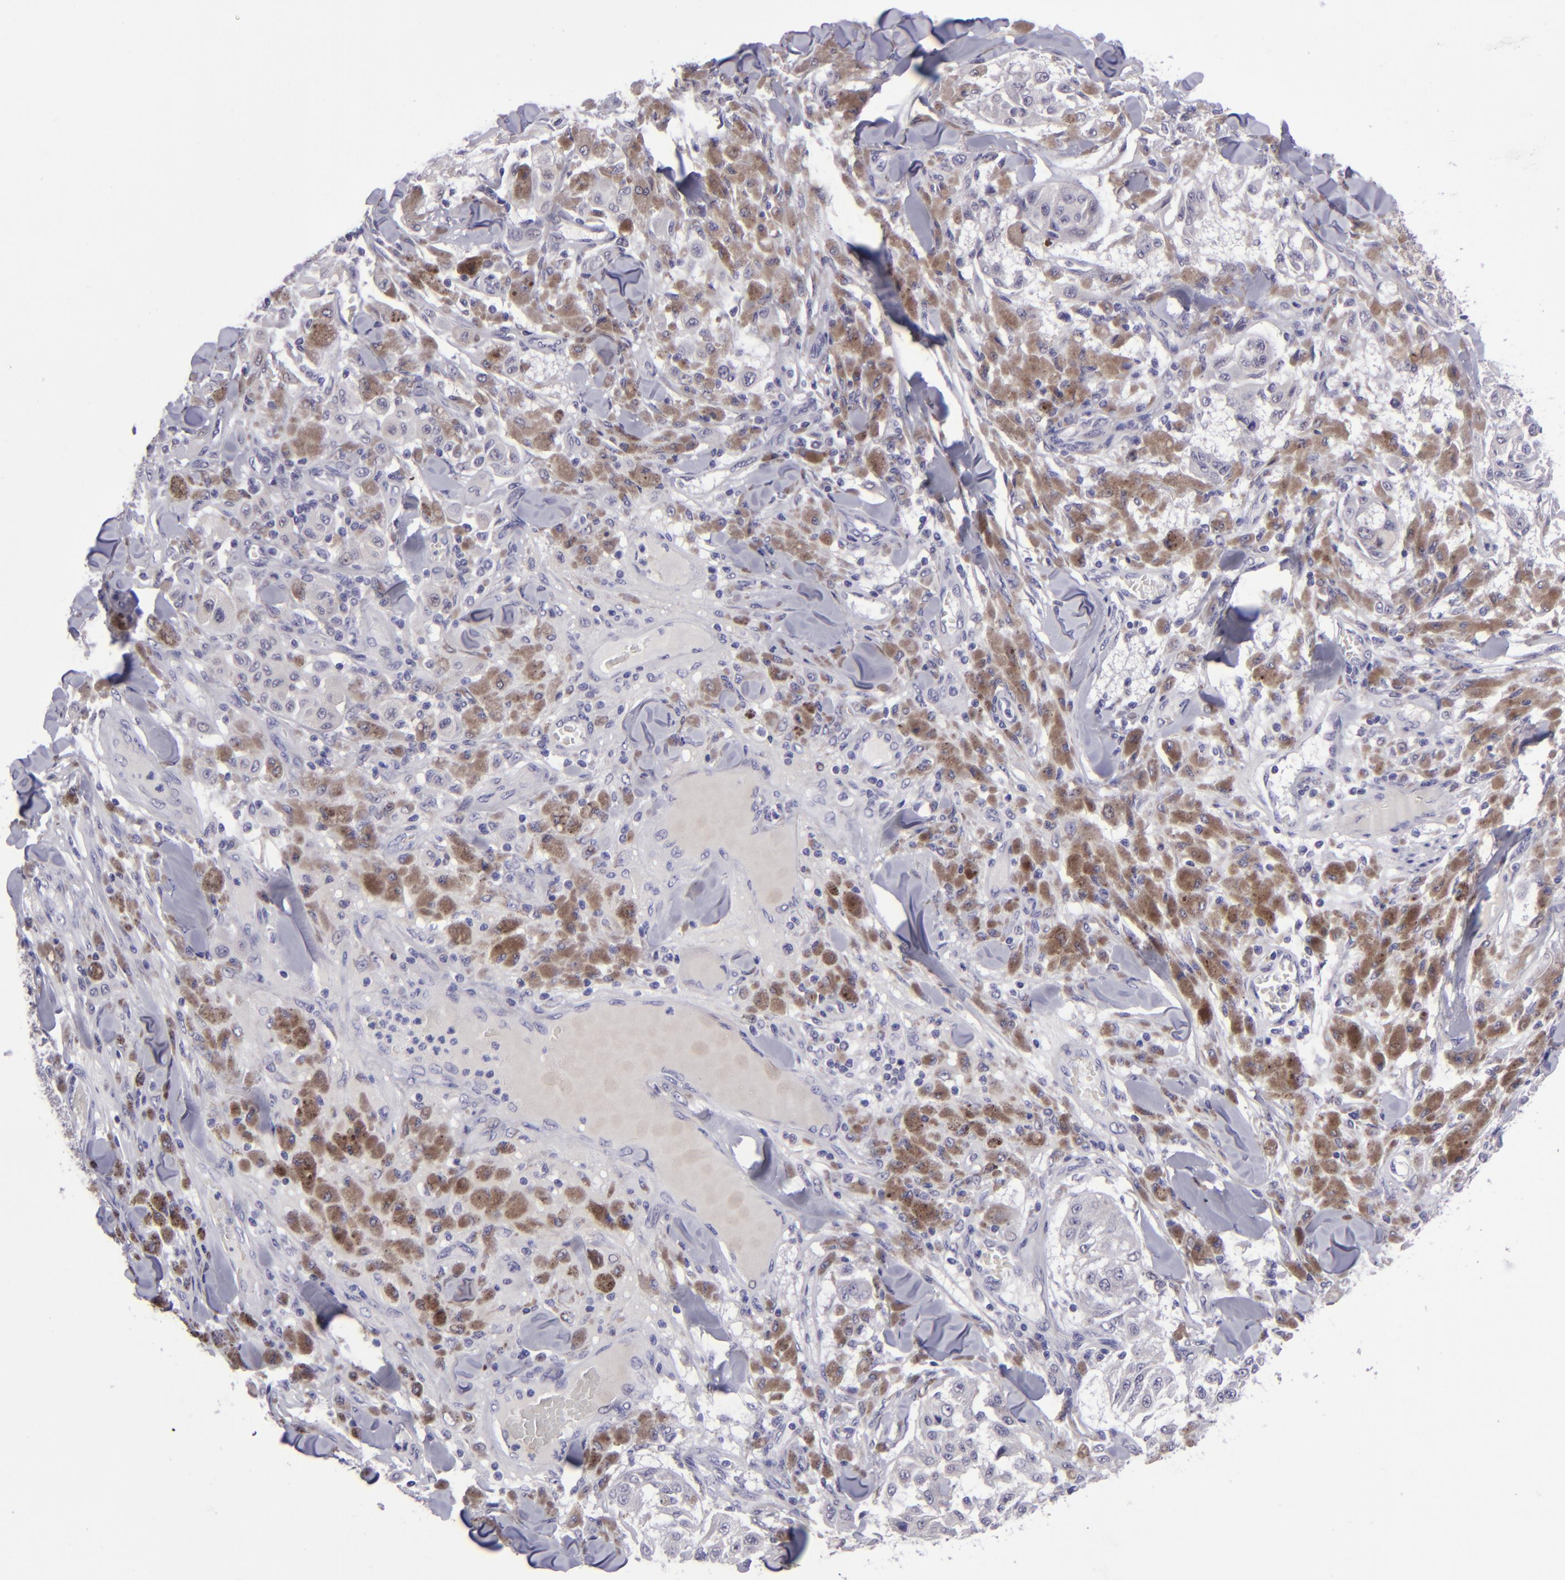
{"staining": {"intensity": "negative", "quantity": "none", "location": "none"}, "tissue": "melanoma", "cell_type": "Tumor cells", "image_type": "cancer", "snomed": [{"axis": "morphology", "description": "Malignant melanoma, NOS"}, {"axis": "topography", "description": "Skin"}], "caption": "Tumor cells are negative for protein expression in human malignant melanoma. (Immunohistochemistry (ihc), brightfield microscopy, high magnification).", "gene": "POU2F2", "patient": {"sex": "female", "age": 64}}